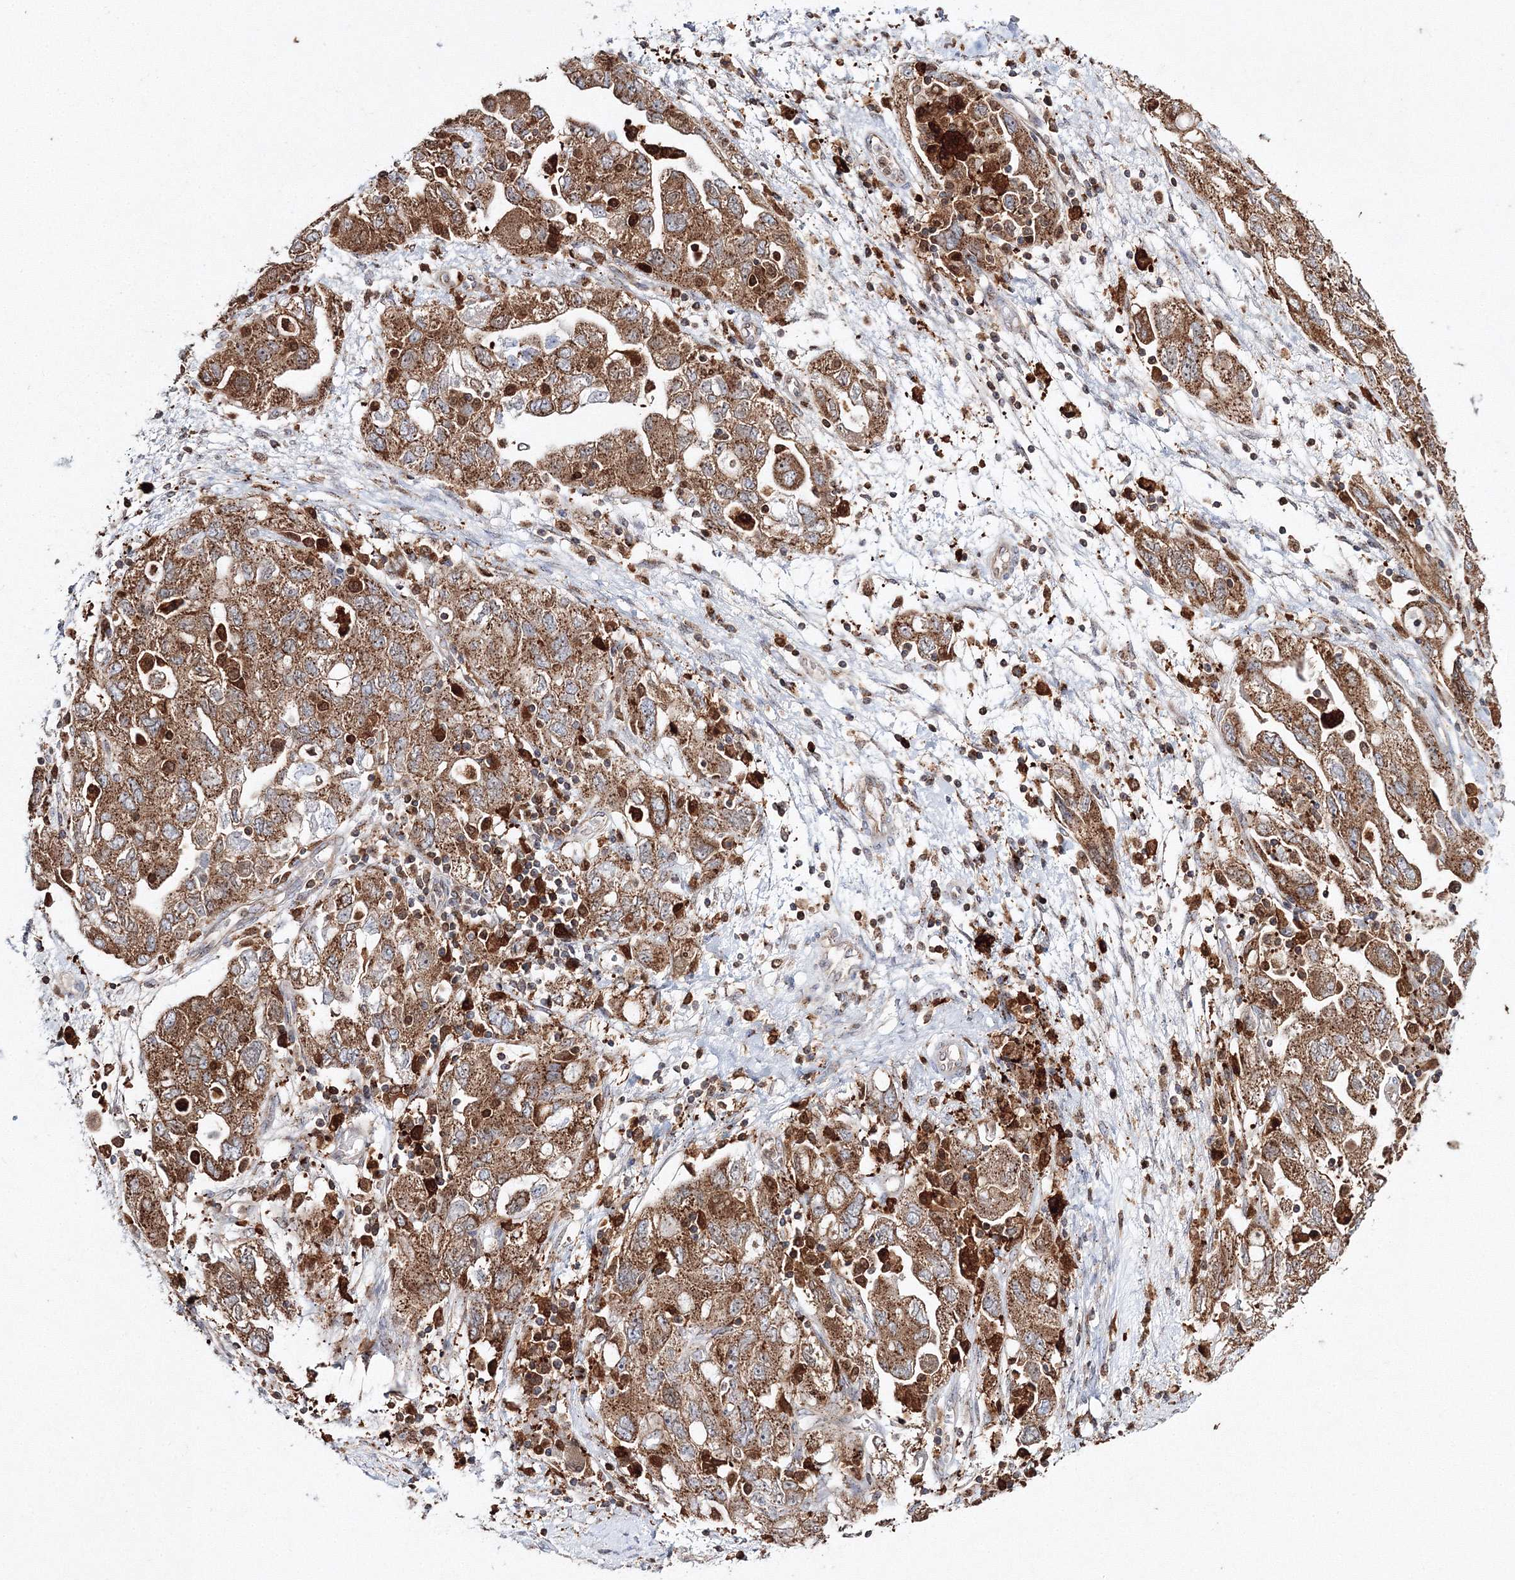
{"staining": {"intensity": "moderate", "quantity": ">75%", "location": "cytoplasmic/membranous"}, "tissue": "ovarian cancer", "cell_type": "Tumor cells", "image_type": "cancer", "snomed": [{"axis": "morphology", "description": "Carcinoma, NOS"}, {"axis": "morphology", "description": "Cystadenocarcinoma, serous, NOS"}, {"axis": "topography", "description": "Ovary"}], "caption": "Ovarian cancer stained with IHC demonstrates moderate cytoplasmic/membranous positivity in approximately >75% of tumor cells.", "gene": "ARCN1", "patient": {"sex": "female", "age": 69}}